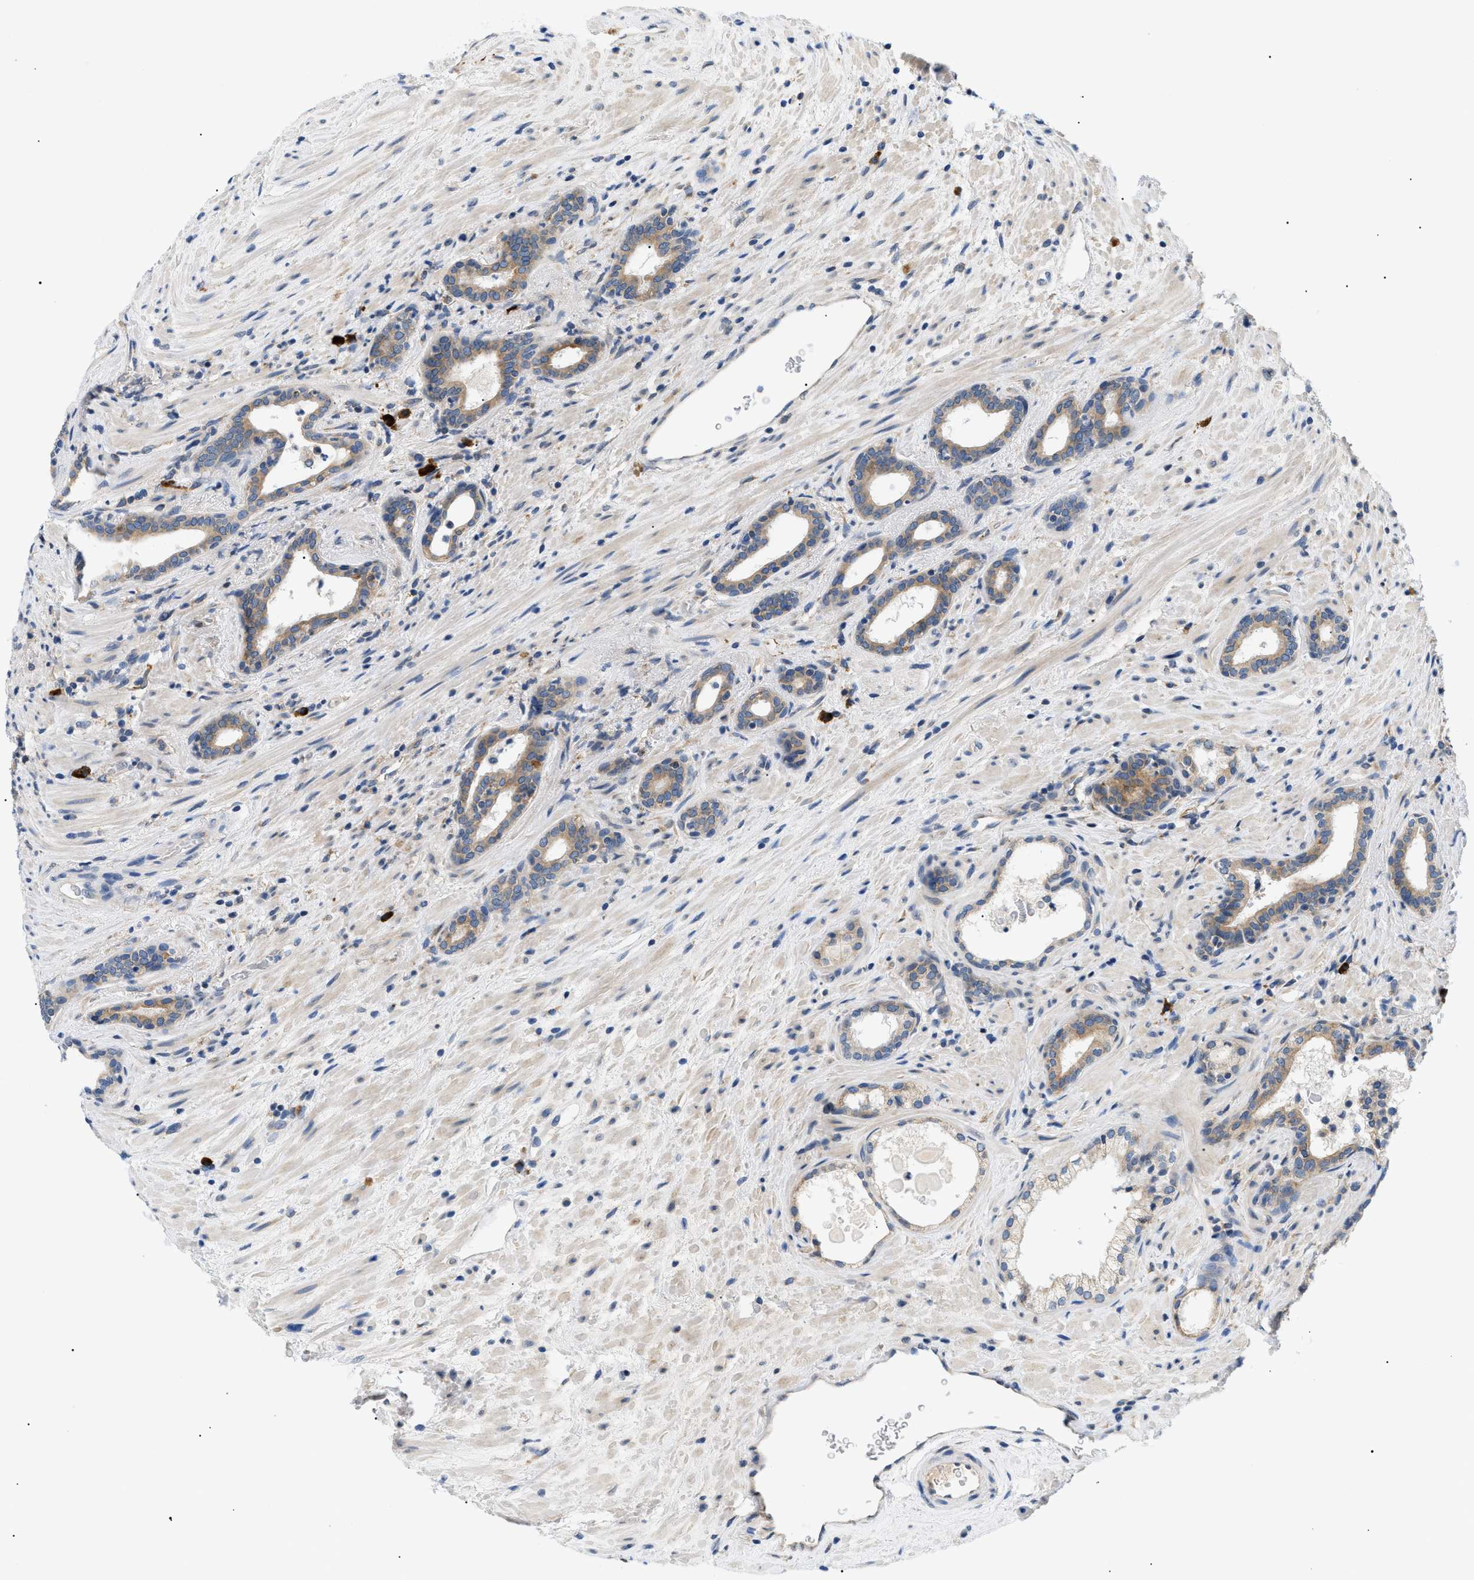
{"staining": {"intensity": "moderate", "quantity": ">75%", "location": "cytoplasmic/membranous"}, "tissue": "prostate cancer", "cell_type": "Tumor cells", "image_type": "cancer", "snomed": [{"axis": "morphology", "description": "Adenocarcinoma, High grade"}, {"axis": "topography", "description": "Prostate"}], "caption": "Human prostate high-grade adenocarcinoma stained with a protein marker reveals moderate staining in tumor cells.", "gene": "DERL1", "patient": {"sex": "male", "age": 71}}